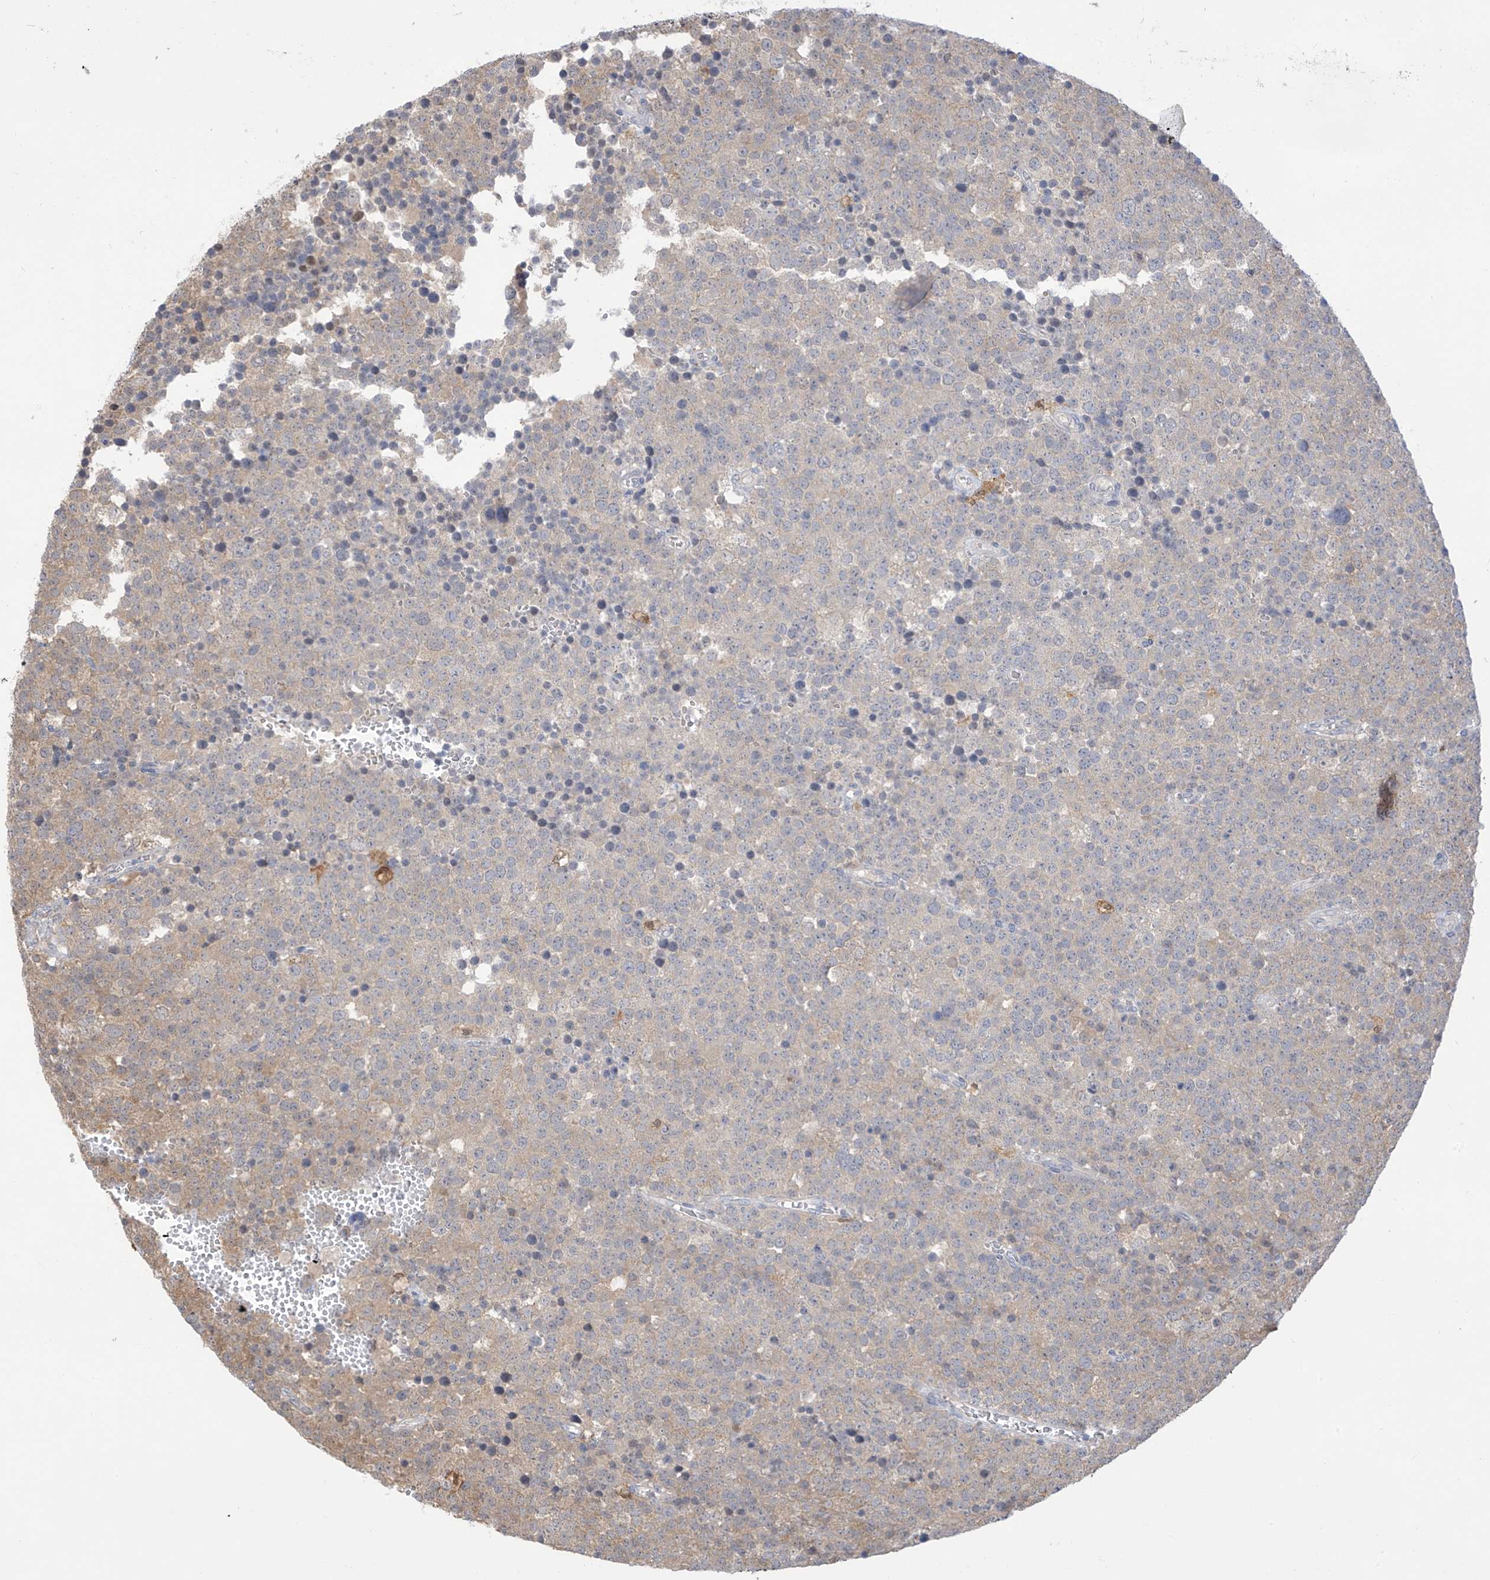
{"staining": {"intensity": "weak", "quantity": "25%-75%", "location": "cytoplasmic/membranous"}, "tissue": "testis cancer", "cell_type": "Tumor cells", "image_type": "cancer", "snomed": [{"axis": "morphology", "description": "Seminoma, NOS"}, {"axis": "topography", "description": "Testis"}], "caption": "Testis cancer (seminoma) stained with DAB immunohistochemistry (IHC) reveals low levels of weak cytoplasmic/membranous positivity in approximately 25%-75% of tumor cells.", "gene": "IDH1", "patient": {"sex": "male", "age": 71}}